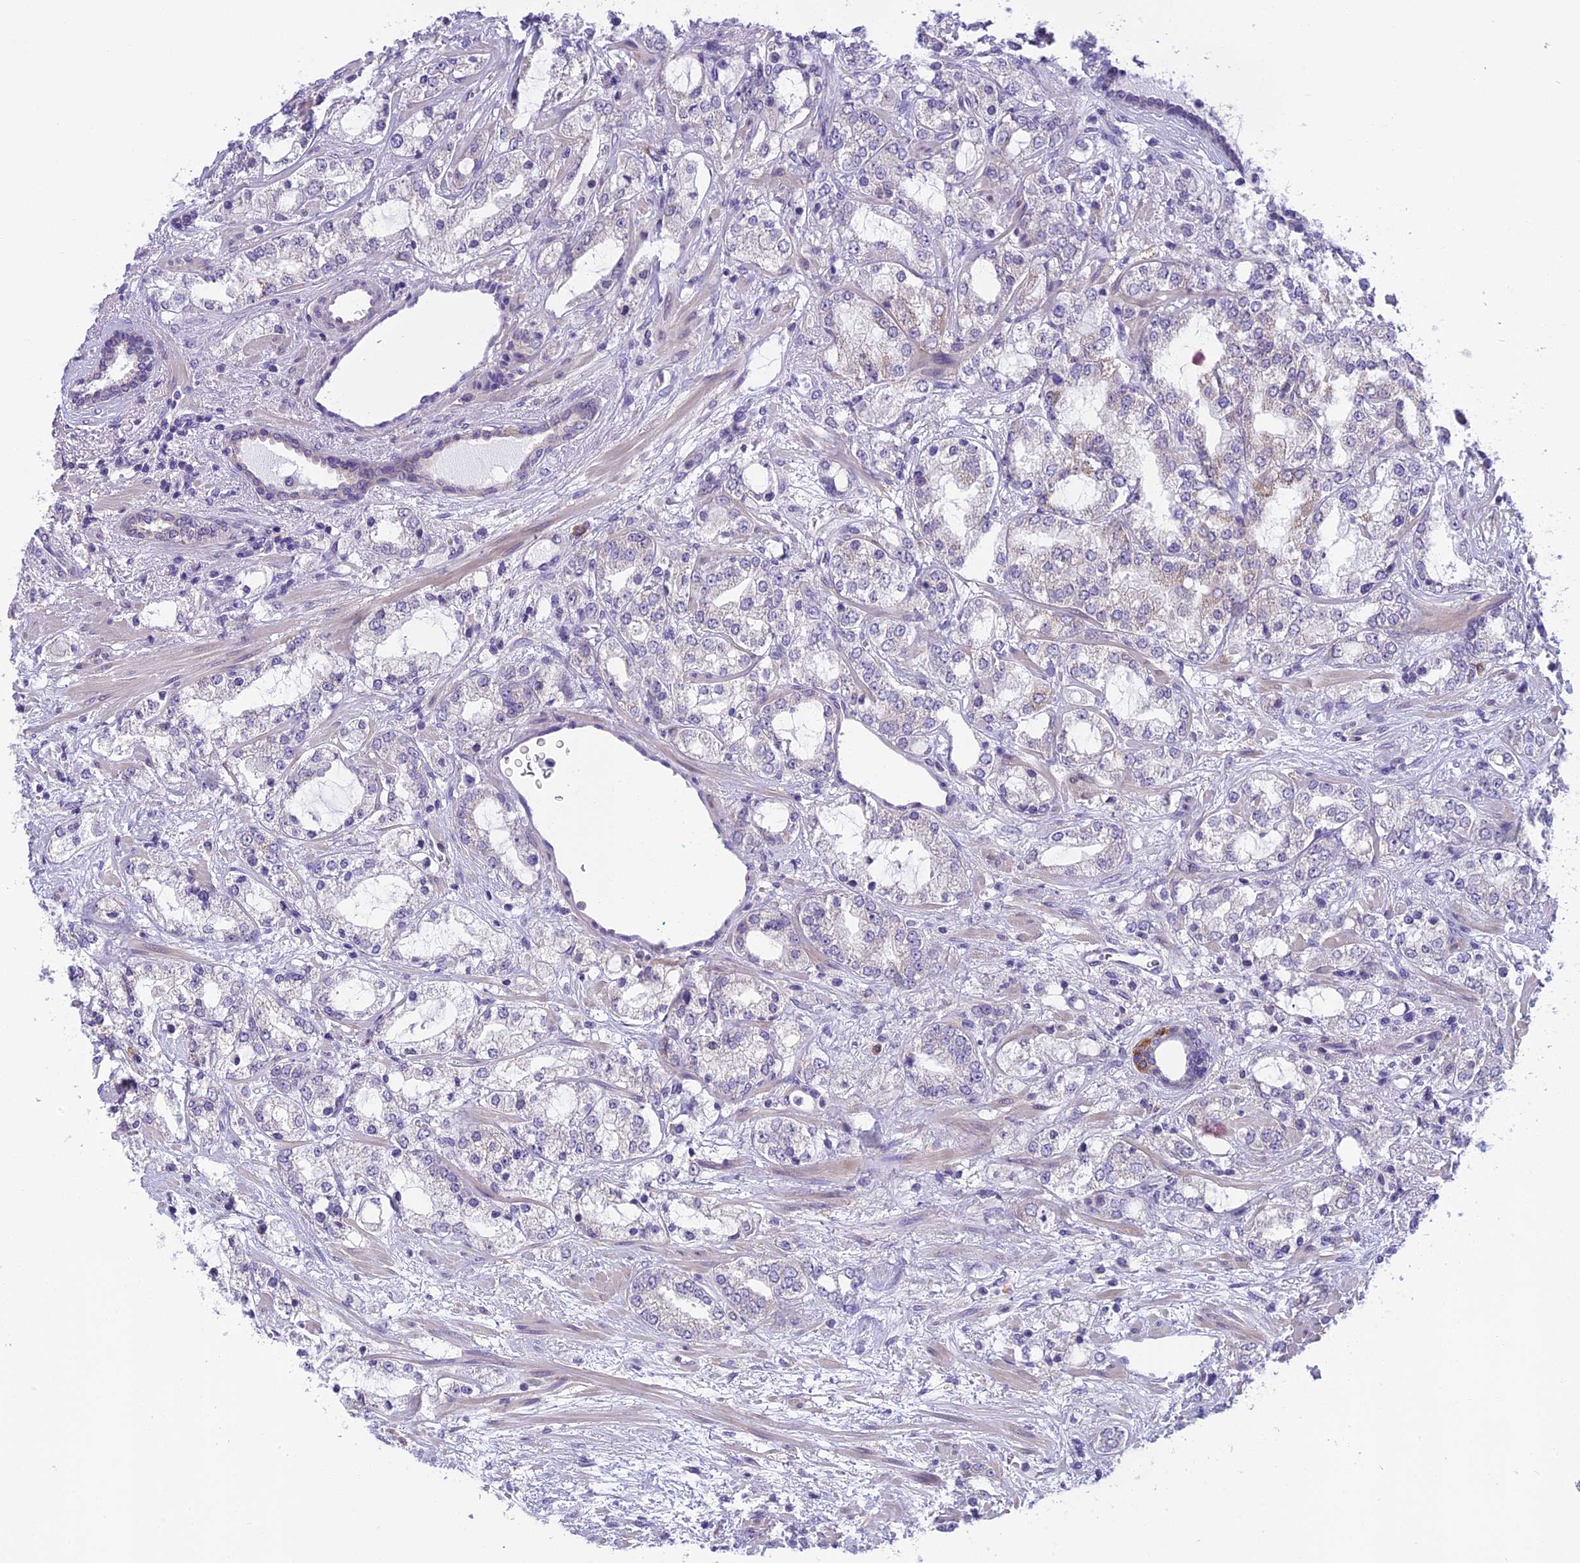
{"staining": {"intensity": "negative", "quantity": "none", "location": "none"}, "tissue": "prostate cancer", "cell_type": "Tumor cells", "image_type": "cancer", "snomed": [{"axis": "morphology", "description": "Adenocarcinoma, High grade"}, {"axis": "topography", "description": "Prostate"}], "caption": "Human prostate cancer stained for a protein using immunohistochemistry (IHC) displays no positivity in tumor cells.", "gene": "ARHGEF37", "patient": {"sex": "male", "age": 64}}